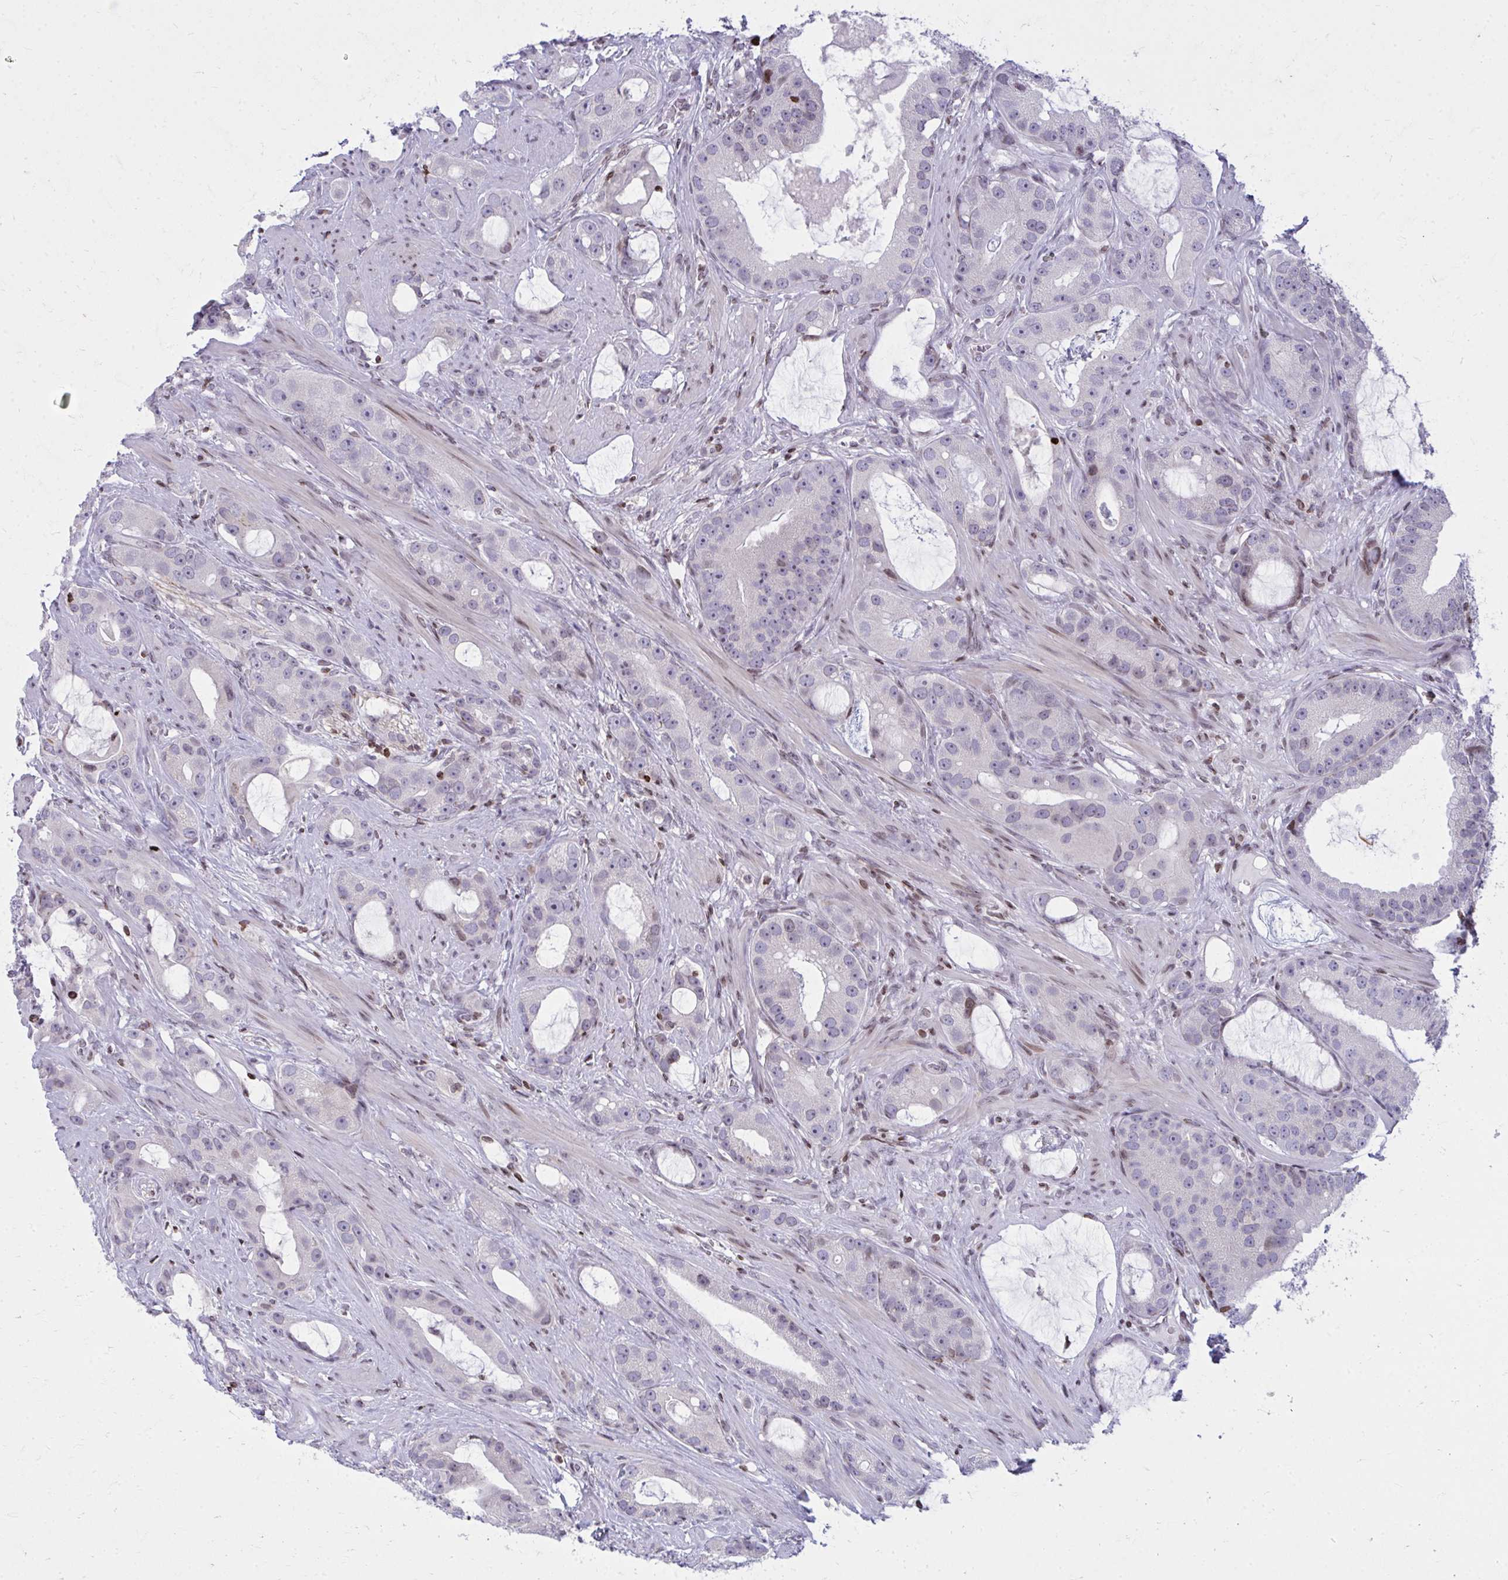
{"staining": {"intensity": "negative", "quantity": "none", "location": "none"}, "tissue": "prostate cancer", "cell_type": "Tumor cells", "image_type": "cancer", "snomed": [{"axis": "morphology", "description": "Adenocarcinoma, High grade"}, {"axis": "topography", "description": "Prostate"}], "caption": "The immunohistochemistry photomicrograph has no significant expression in tumor cells of adenocarcinoma (high-grade) (prostate) tissue.", "gene": "AP5M1", "patient": {"sex": "male", "age": 65}}